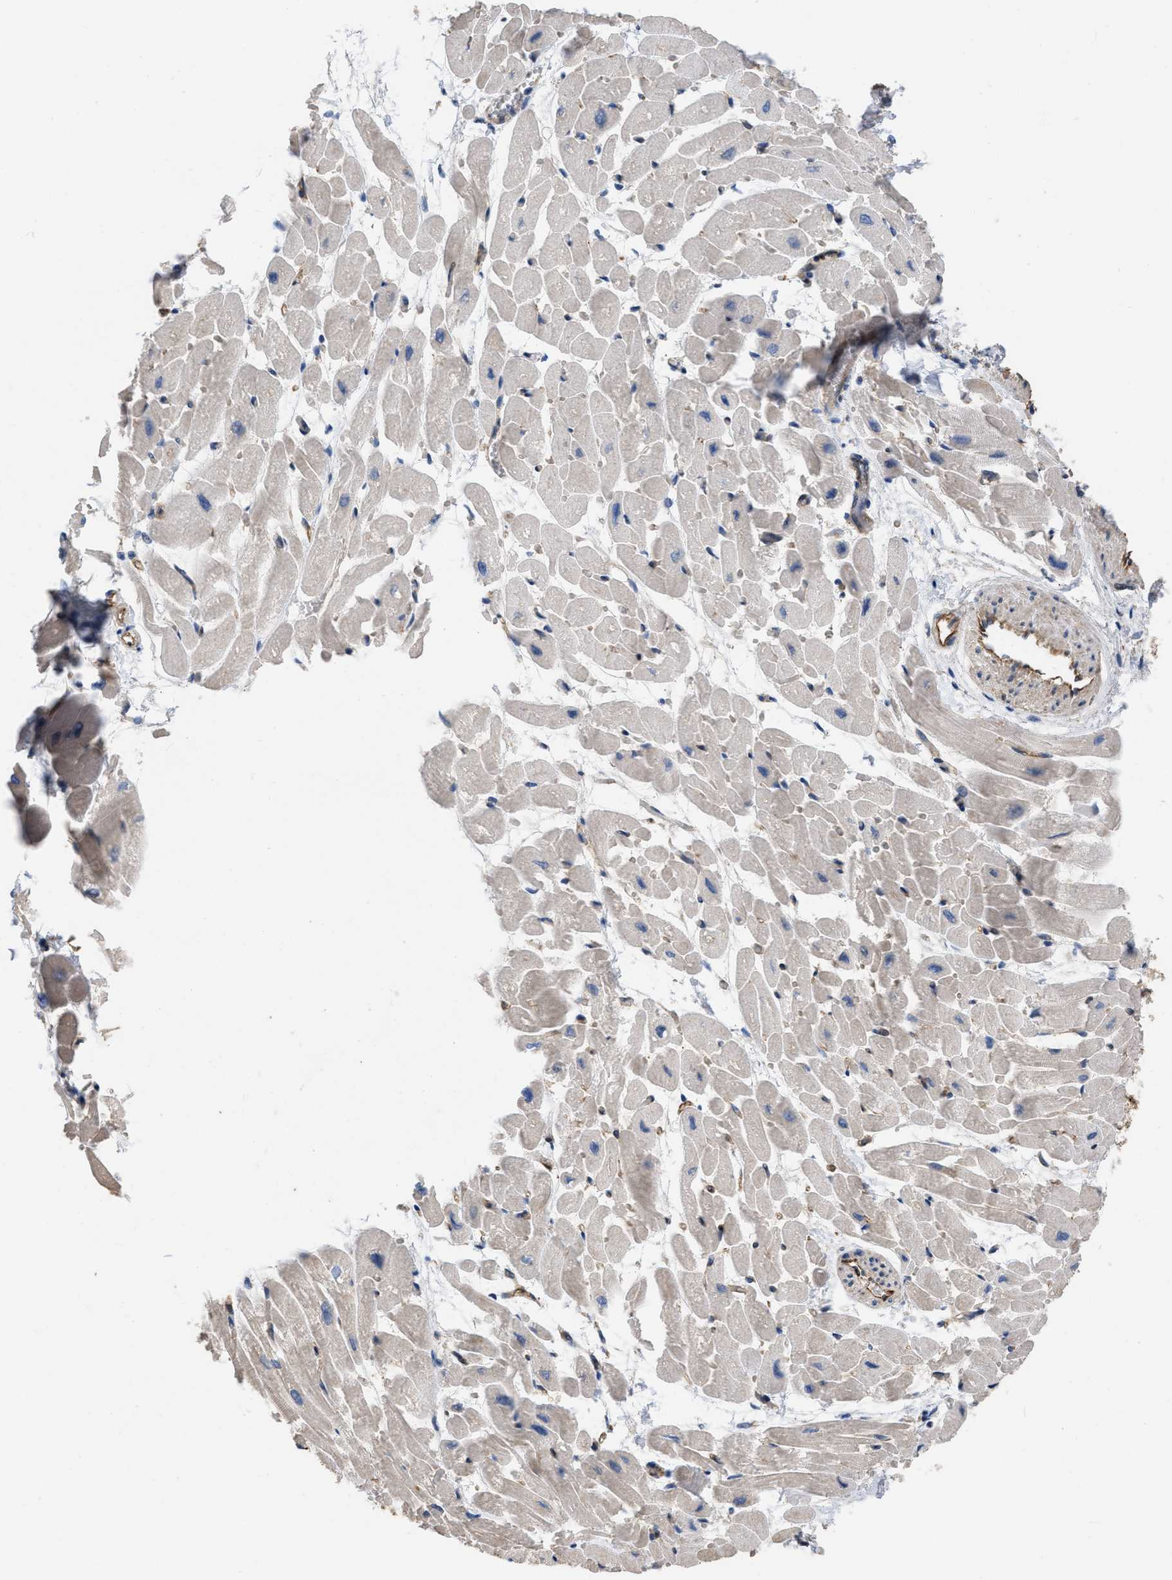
{"staining": {"intensity": "moderate", "quantity": "25%-75%", "location": "cytoplasmic/membranous"}, "tissue": "heart muscle", "cell_type": "Cardiomyocytes", "image_type": "normal", "snomed": [{"axis": "morphology", "description": "Normal tissue, NOS"}, {"axis": "topography", "description": "Heart"}], "caption": "Immunohistochemical staining of unremarkable heart muscle reveals medium levels of moderate cytoplasmic/membranous positivity in approximately 25%-75% of cardiomyocytes.", "gene": "SLC4A11", "patient": {"sex": "male", "age": 45}}